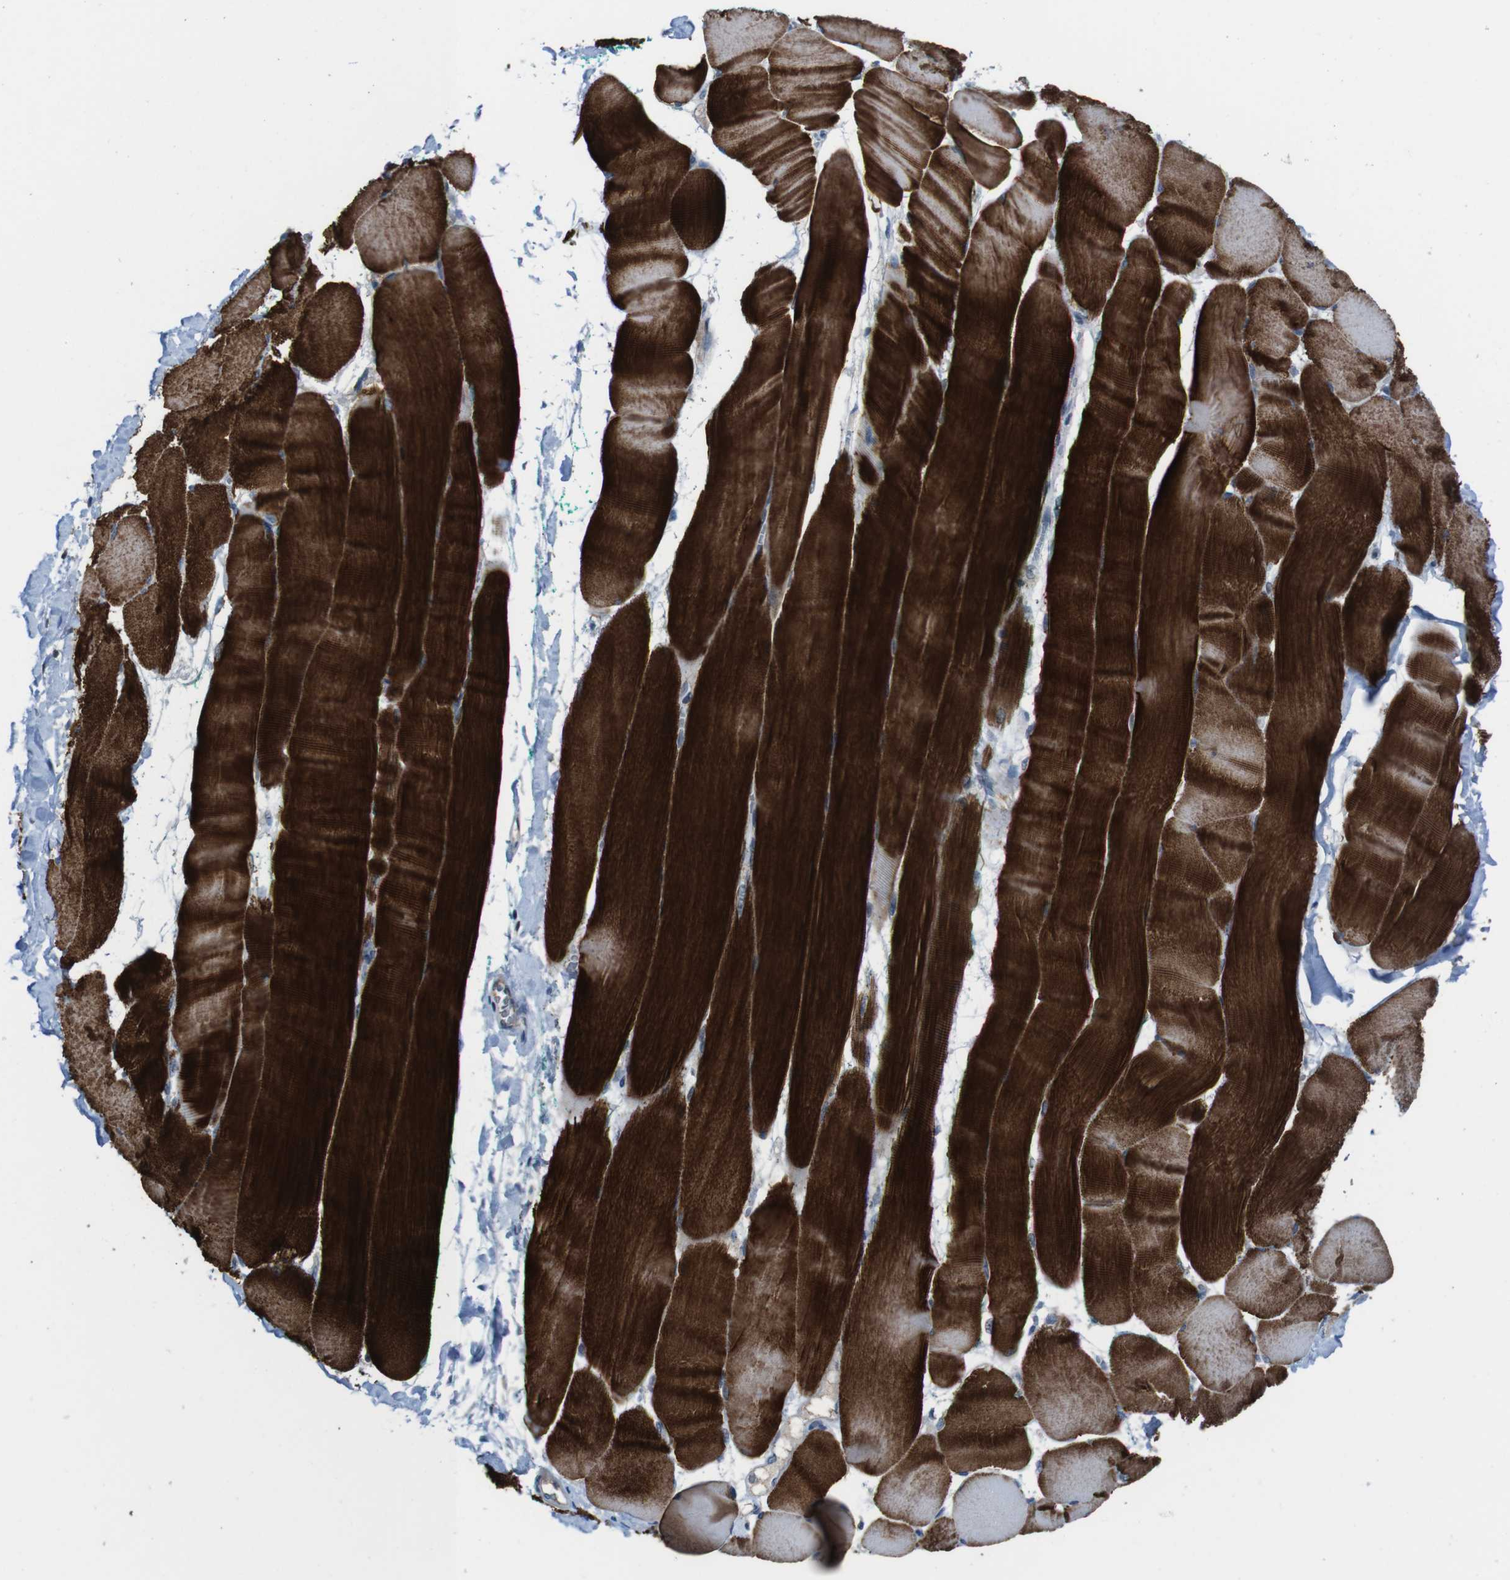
{"staining": {"intensity": "strong", "quantity": ">75%", "location": "cytoplasmic/membranous"}, "tissue": "skeletal muscle", "cell_type": "Myocytes", "image_type": "normal", "snomed": [{"axis": "morphology", "description": "Normal tissue, NOS"}, {"axis": "morphology", "description": "Squamous cell carcinoma, NOS"}, {"axis": "topography", "description": "Skeletal muscle"}], "caption": "Brown immunohistochemical staining in unremarkable human skeletal muscle reveals strong cytoplasmic/membranous expression in approximately >75% of myocytes. The staining is performed using DAB (3,3'-diaminobenzidine) brown chromogen to label protein expression. The nuclei are counter-stained blue using hematoxylin.", "gene": "CDHR2", "patient": {"sex": "male", "age": 51}}